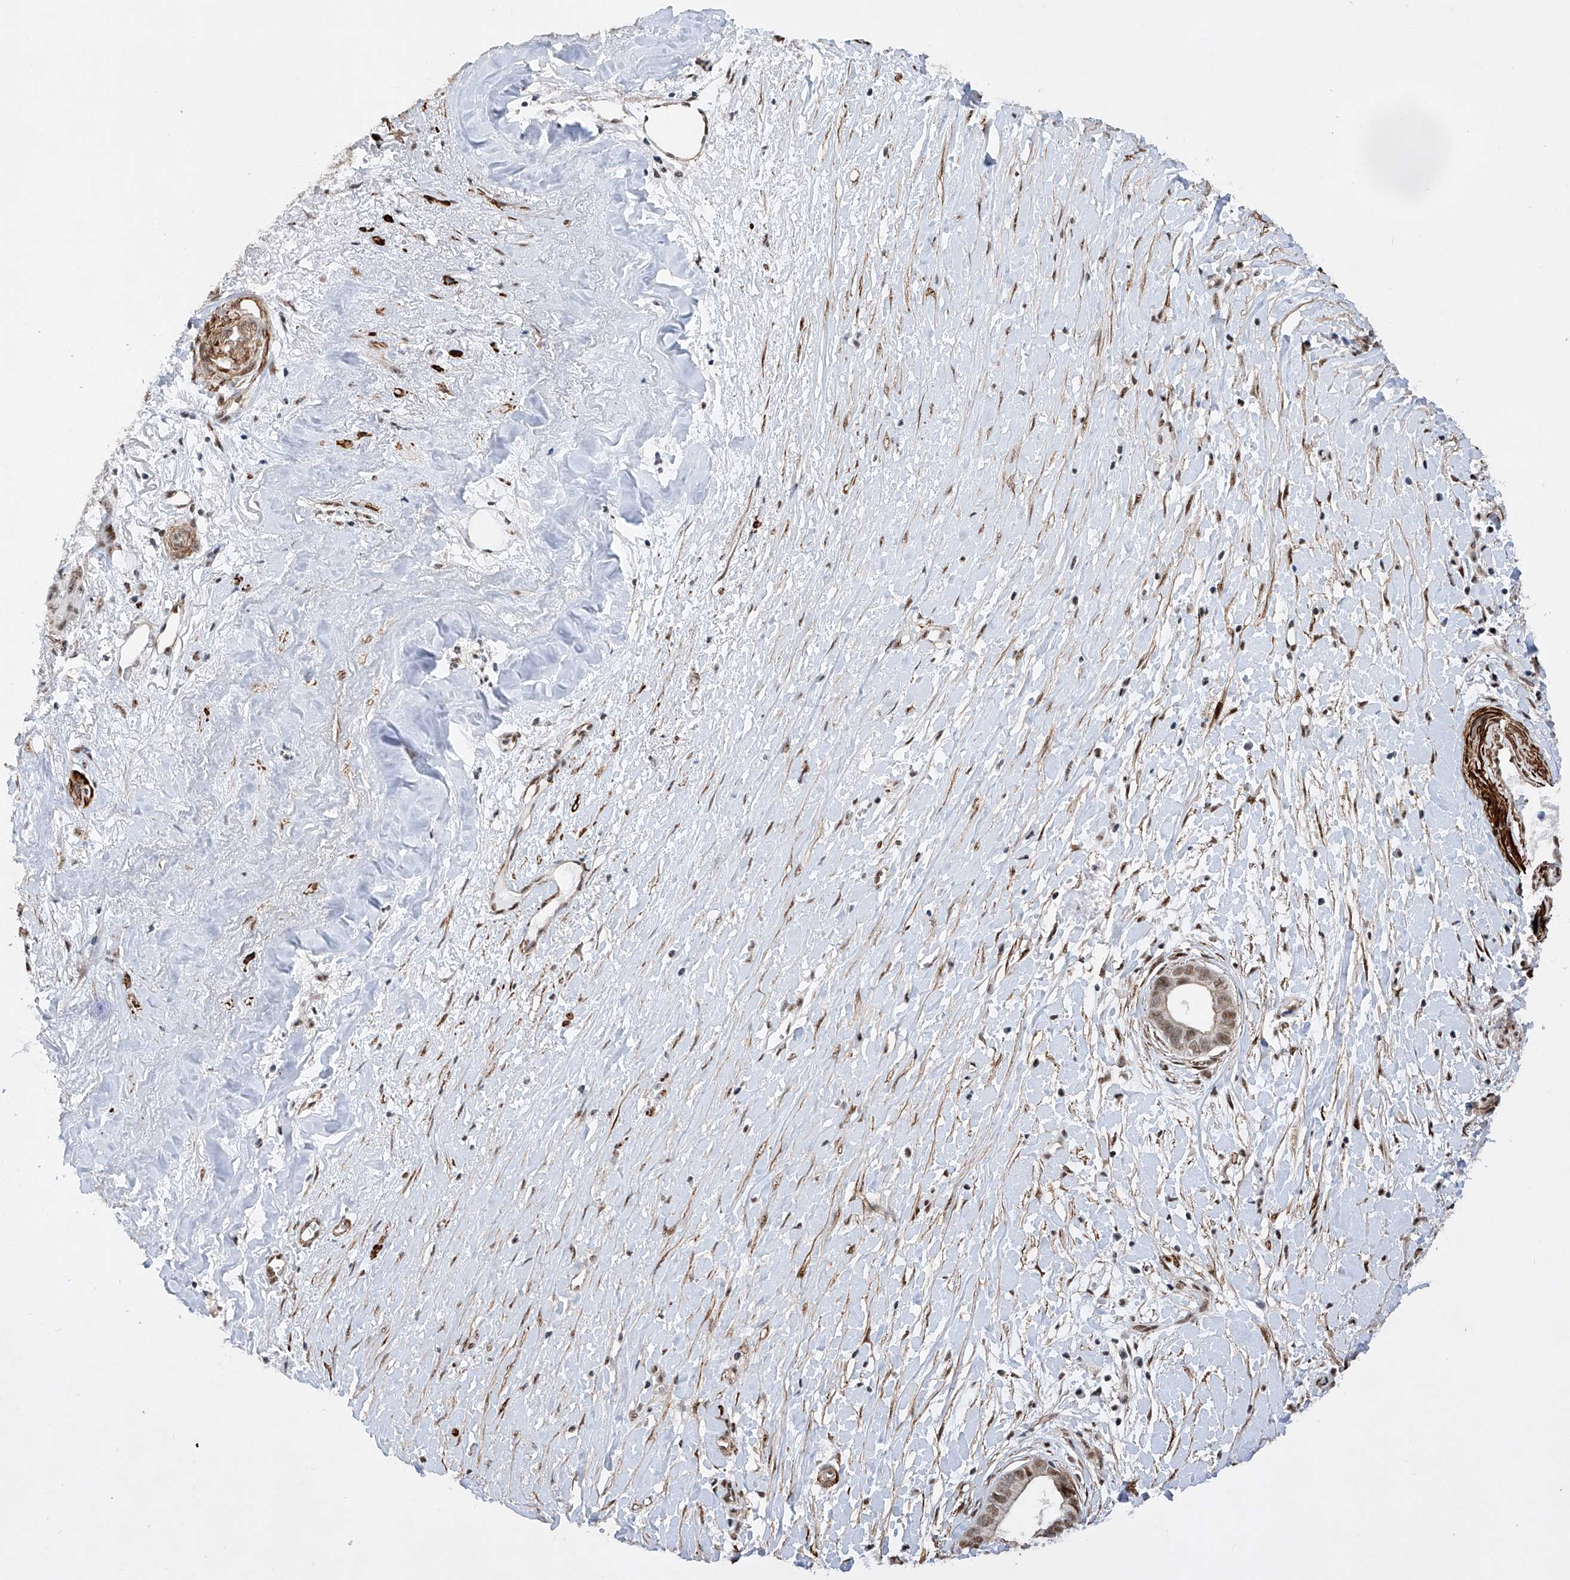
{"staining": {"intensity": "weak", "quantity": ">75%", "location": "nuclear"}, "tissue": "liver cancer", "cell_type": "Tumor cells", "image_type": "cancer", "snomed": [{"axis": "morphology", "description": "Cholangiocarcinoma"}, {"axis": "topography", "description": "Liver"}], "caption": "Immunohistochemistry (IHC) histopathology image of neoplastic tissue: liver cholangiocarcinoma stained using immunohistochemistry demonstrates low levels of weak protein expression localized specifically in the nuclear of tumor cells, appearing as a nuclear brown color.", "gene": "NFATC4", "patient": {"sex": "female", "age": 79}}